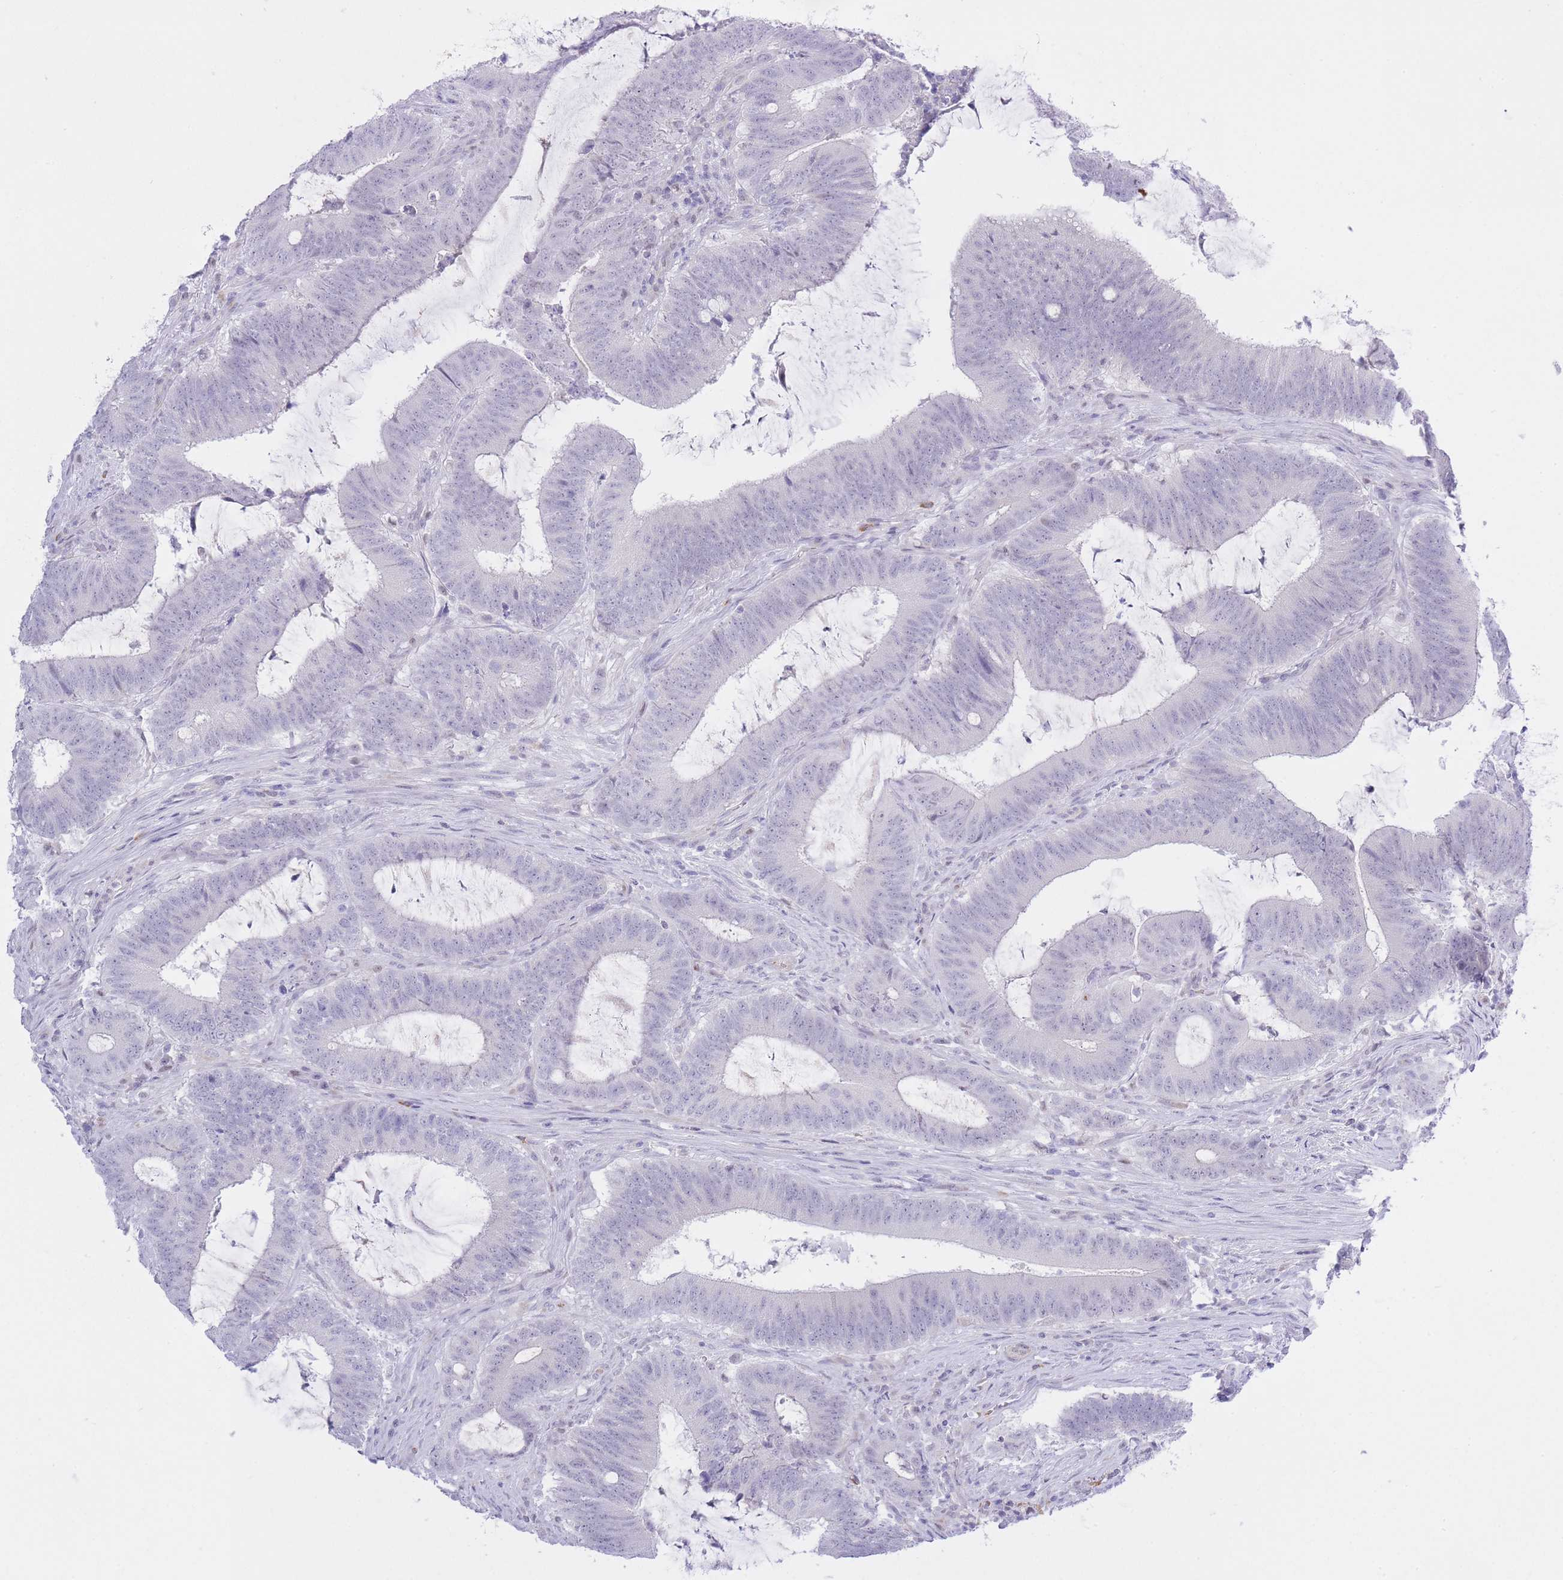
{"staining": {"intensity": "negative", "quantity": "none", "location": "none"}, "tissue": "colorectal cancer", "cell_type": "Tumor cells", "image_type": "cancer", "snomed": [{"axis": "morphology", "description": "Adenocarcinoma, NOS"}, {"axis": "topography", "description": "Colon"}], "caption": "Histopathology image shows no significant protein positivity in tumor cells of adenocarcinoma (colorectal).", "gene": "MEIOSIN", "patient": {"sex": "female", "age": 43}}